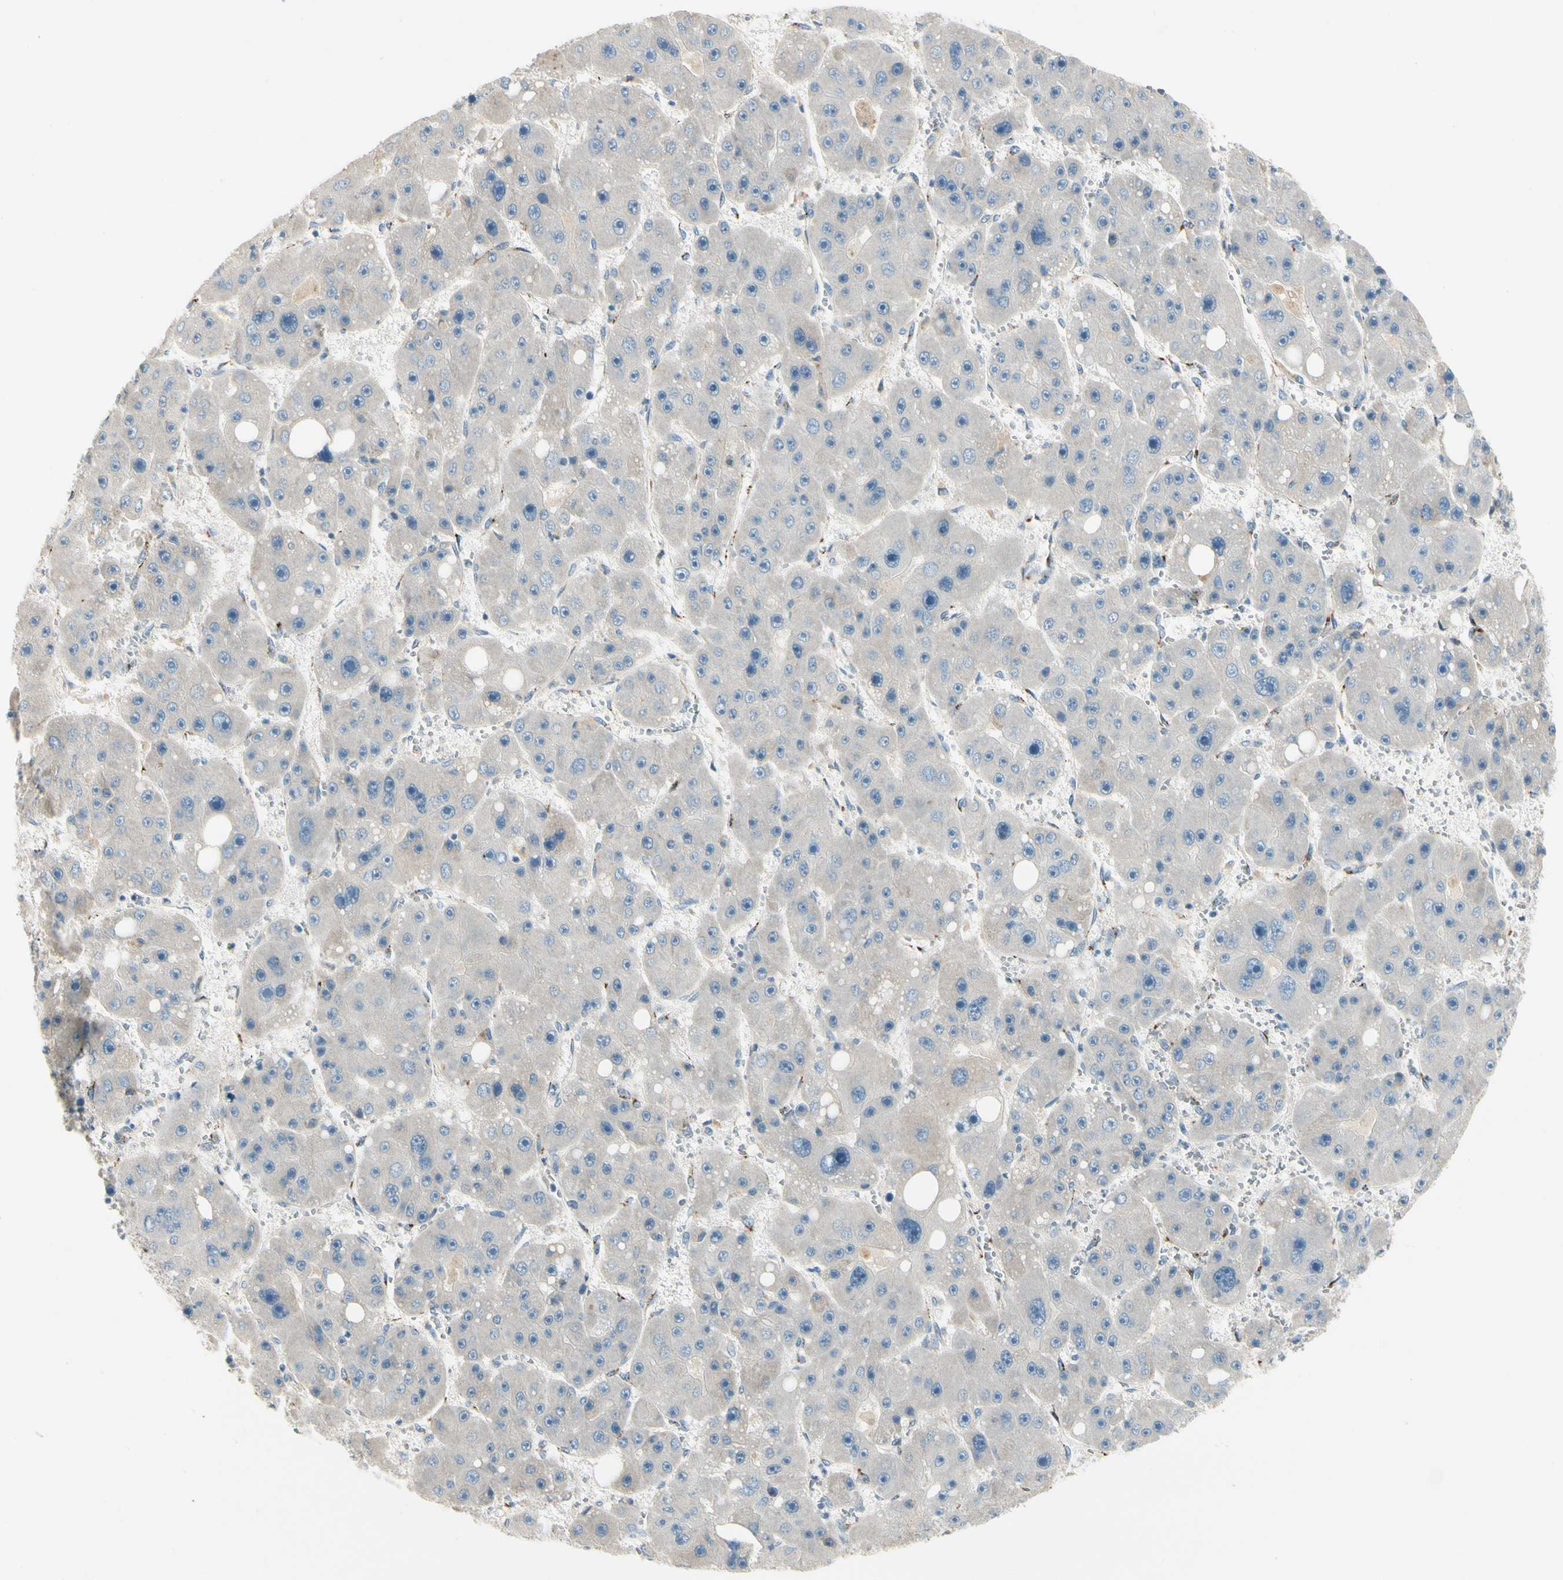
{"staining": {"intensity": "negative", "quantity": "none", "location": "none"}, "tissue": "liver cancer", "cell_type": "Tumor cells", "image_type": "cancer", "snomed": [{"axis": "morphology", "description": "Carcinoma, Hepatocellular, NOS"}, {"axis": "topography", "description": "Liver"}], "caption": "A micrograph of liver hepatocellular carcinoma stained for a protein reveals no brown staining in tumor cells. (IHC, brightfield microscopy, high magnification).", "gene": "MANSC1", "patient": {"sex": "female", "age": 61}}